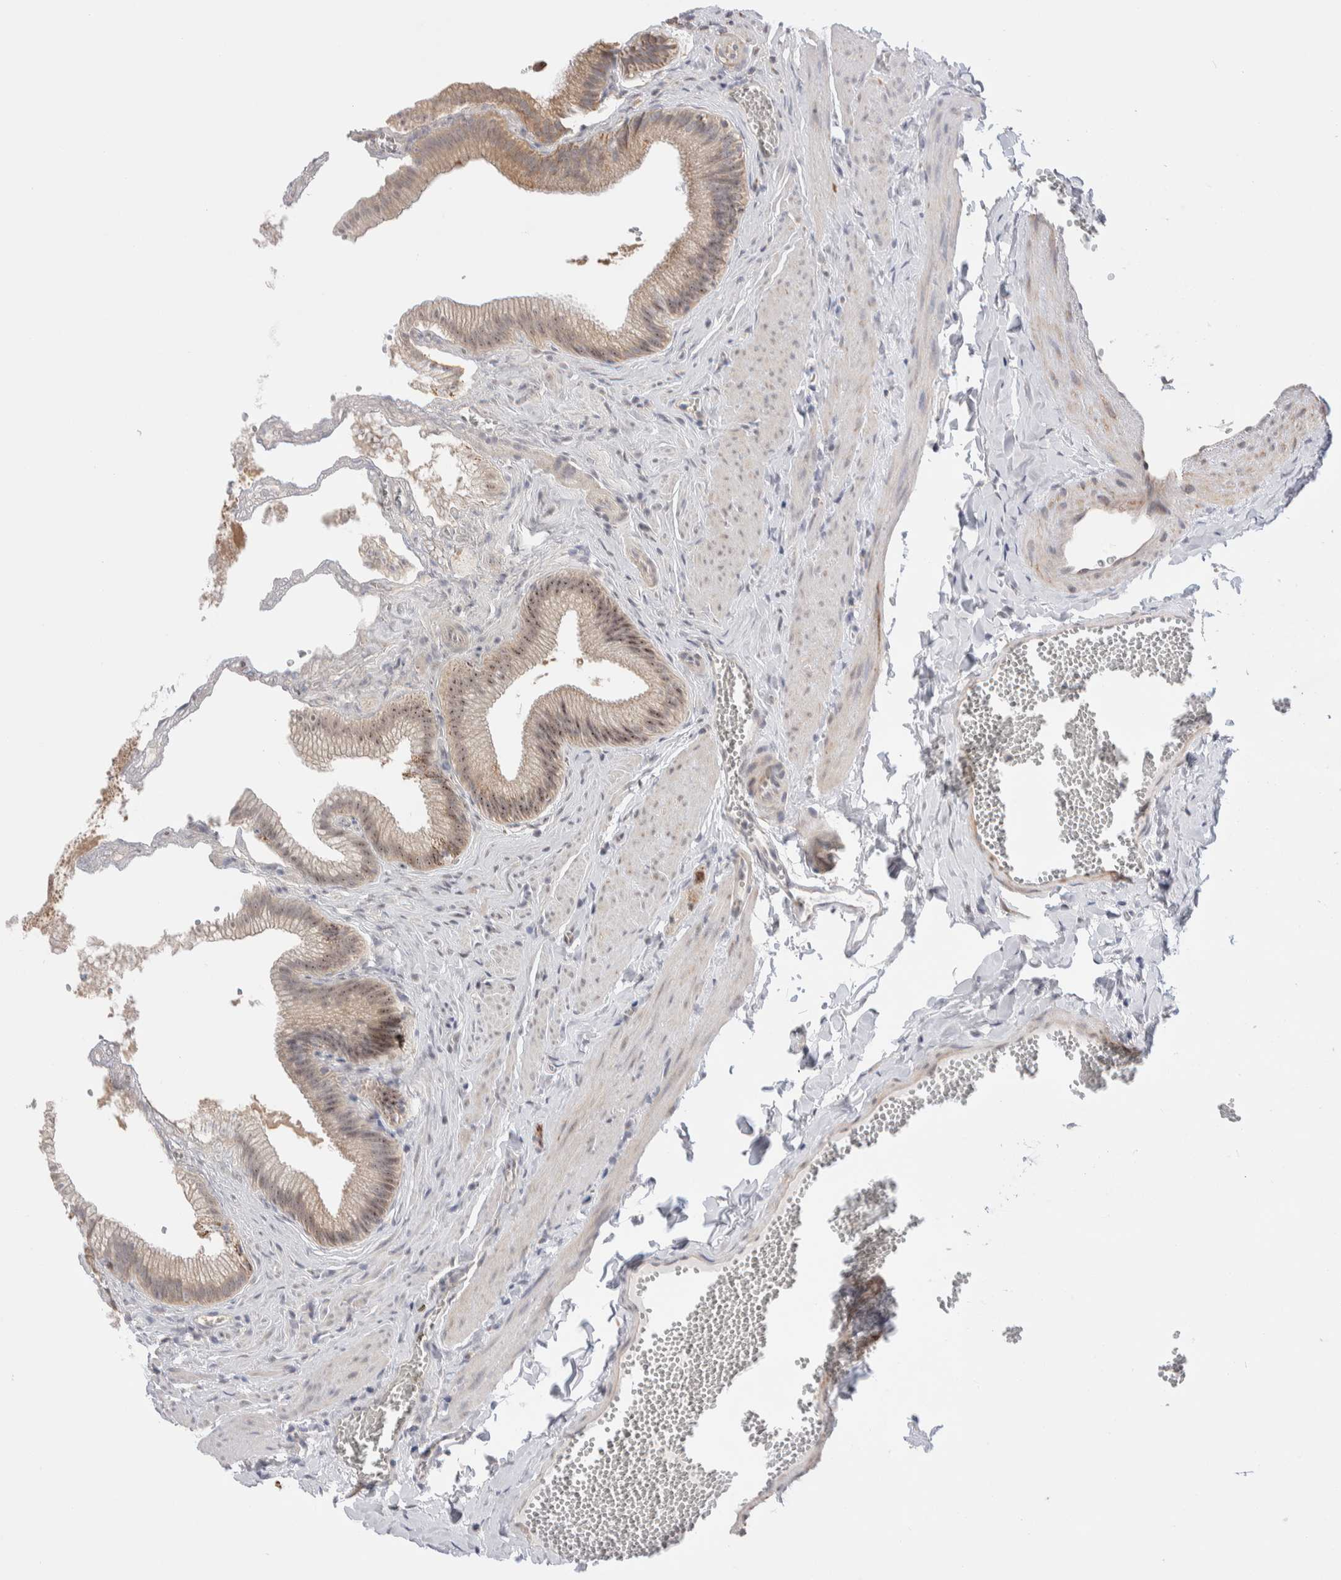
{"staining": {"intensity": "moderate", "quantity": "25%-75%", "location": "cytoplasmic/membranous,nuclear"}, "tissue": "gallbladder", "cell_type": "Glandular cells", "image_type": "normal", "snomed": [{"axis": "morphology", "description": "Normal tissue, NOS"}, {"axis": "topography", "description": "Gallbladder"}], "caption": "Immunohistochemical staining of normal human gallbladder shows moderate cytoplasmic/membranous,nuclear protein positivity in approximately 25%-75% of glandular cells. (Stains: DAB in brown, nuclei in blue, Microscopy: brightfield microscopy at high magnification).", "gene": "ZNF695", "patient": {"sex": "male", "age": 38}}